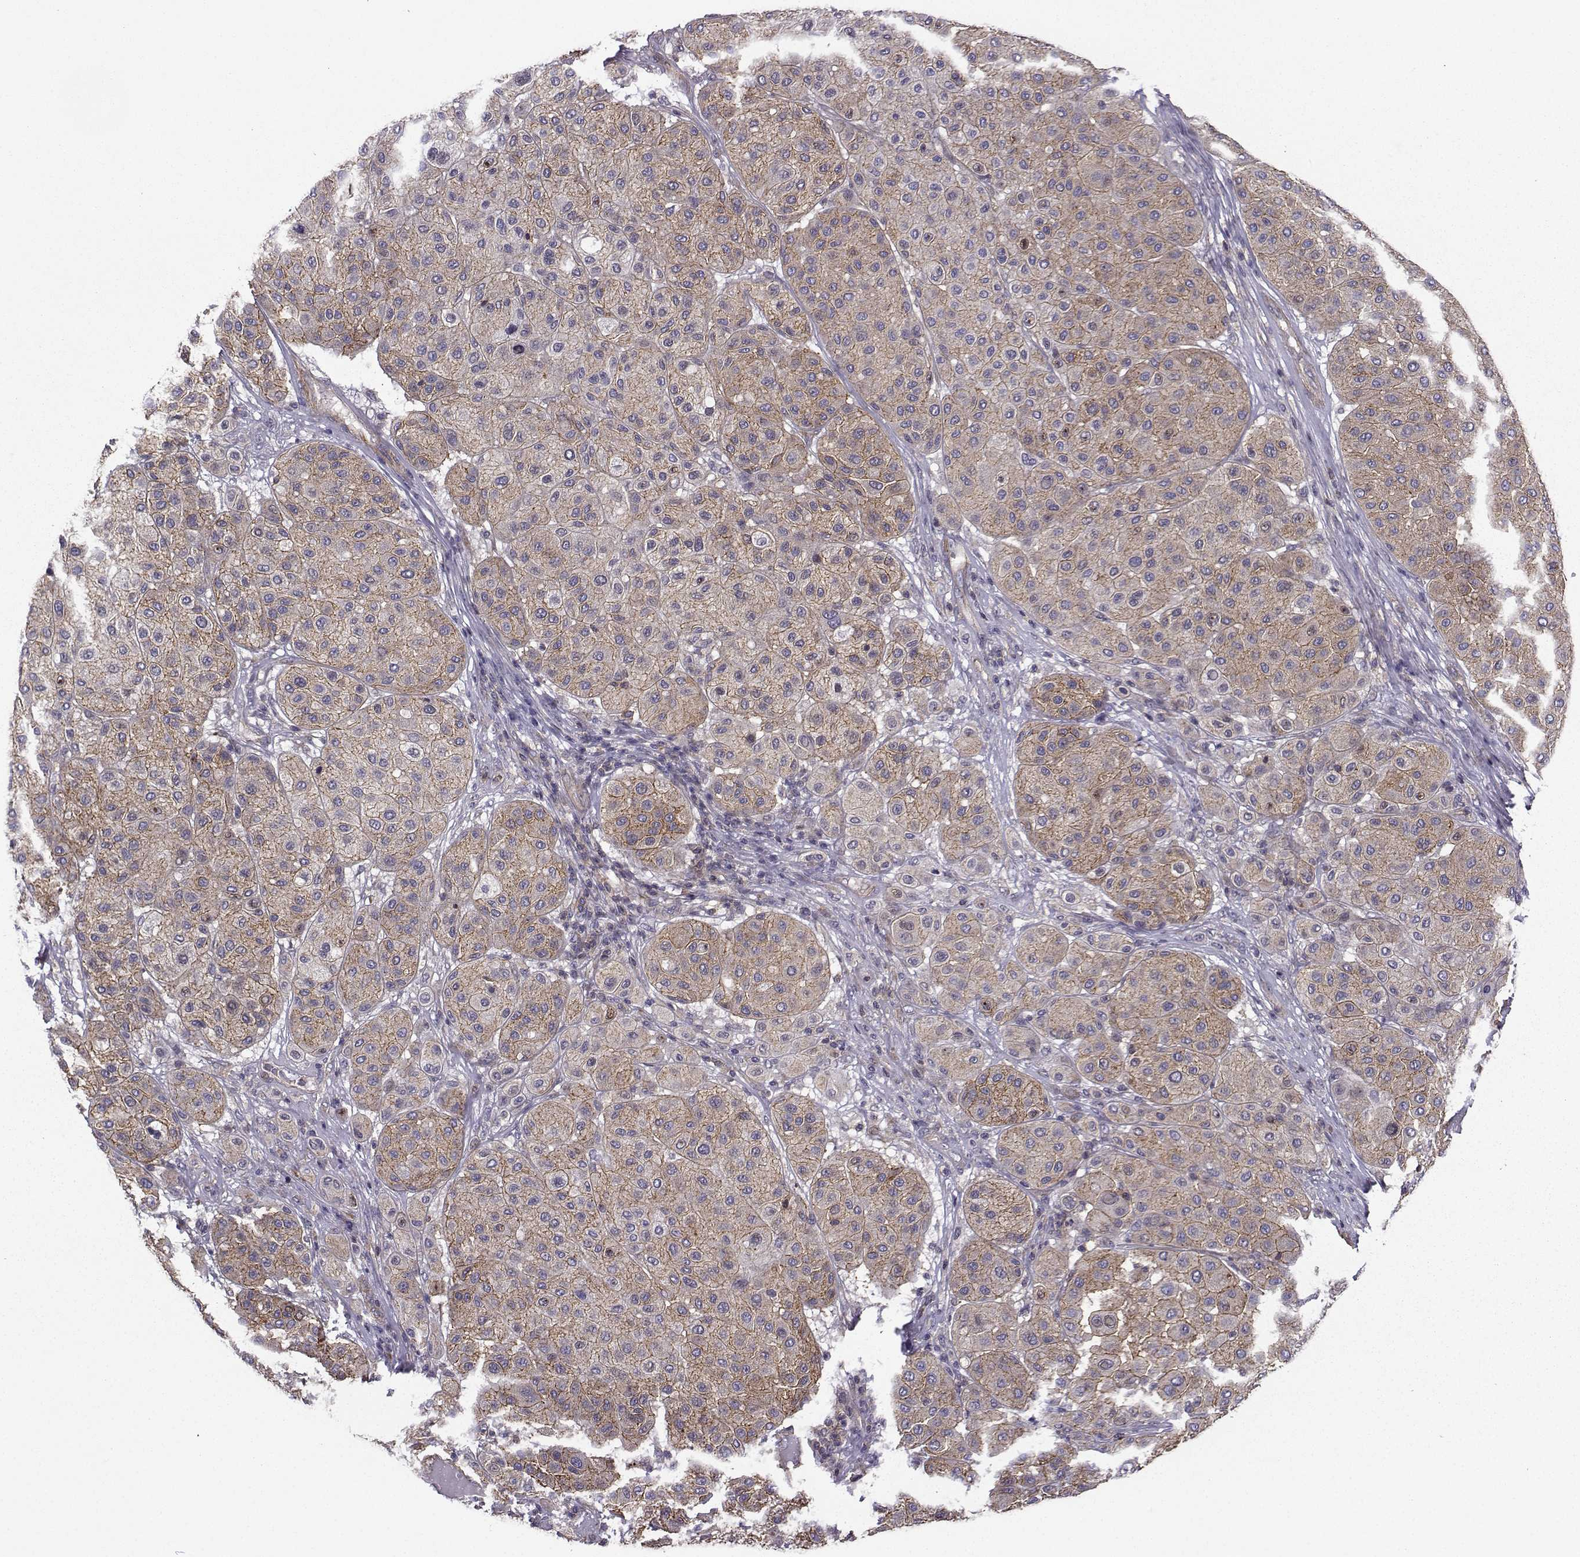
{"staining": {"intensity": "moderate", "quantity": "25%-75%", "location": "cytoplasmic/membranous"}, "tissue": "melanoma", "cell_type": "Tumor cells", "image_type": "cancer", "snomed": [{"axis": "morphology", "description": "Malignant melanoma, Metastatic site"}, {"axis": "topography", "description": "Smooth muscle"}], "caption": "This micrograph reveals immunohistochemistry staining of human malignant melanoma (metastatic site), with medium moderate cytoplasmic/membranous positivity in approximately 25%-75% of tumor cells.", "gene": "ITGB8", "patient": {"sex": "male", "age": 41}}